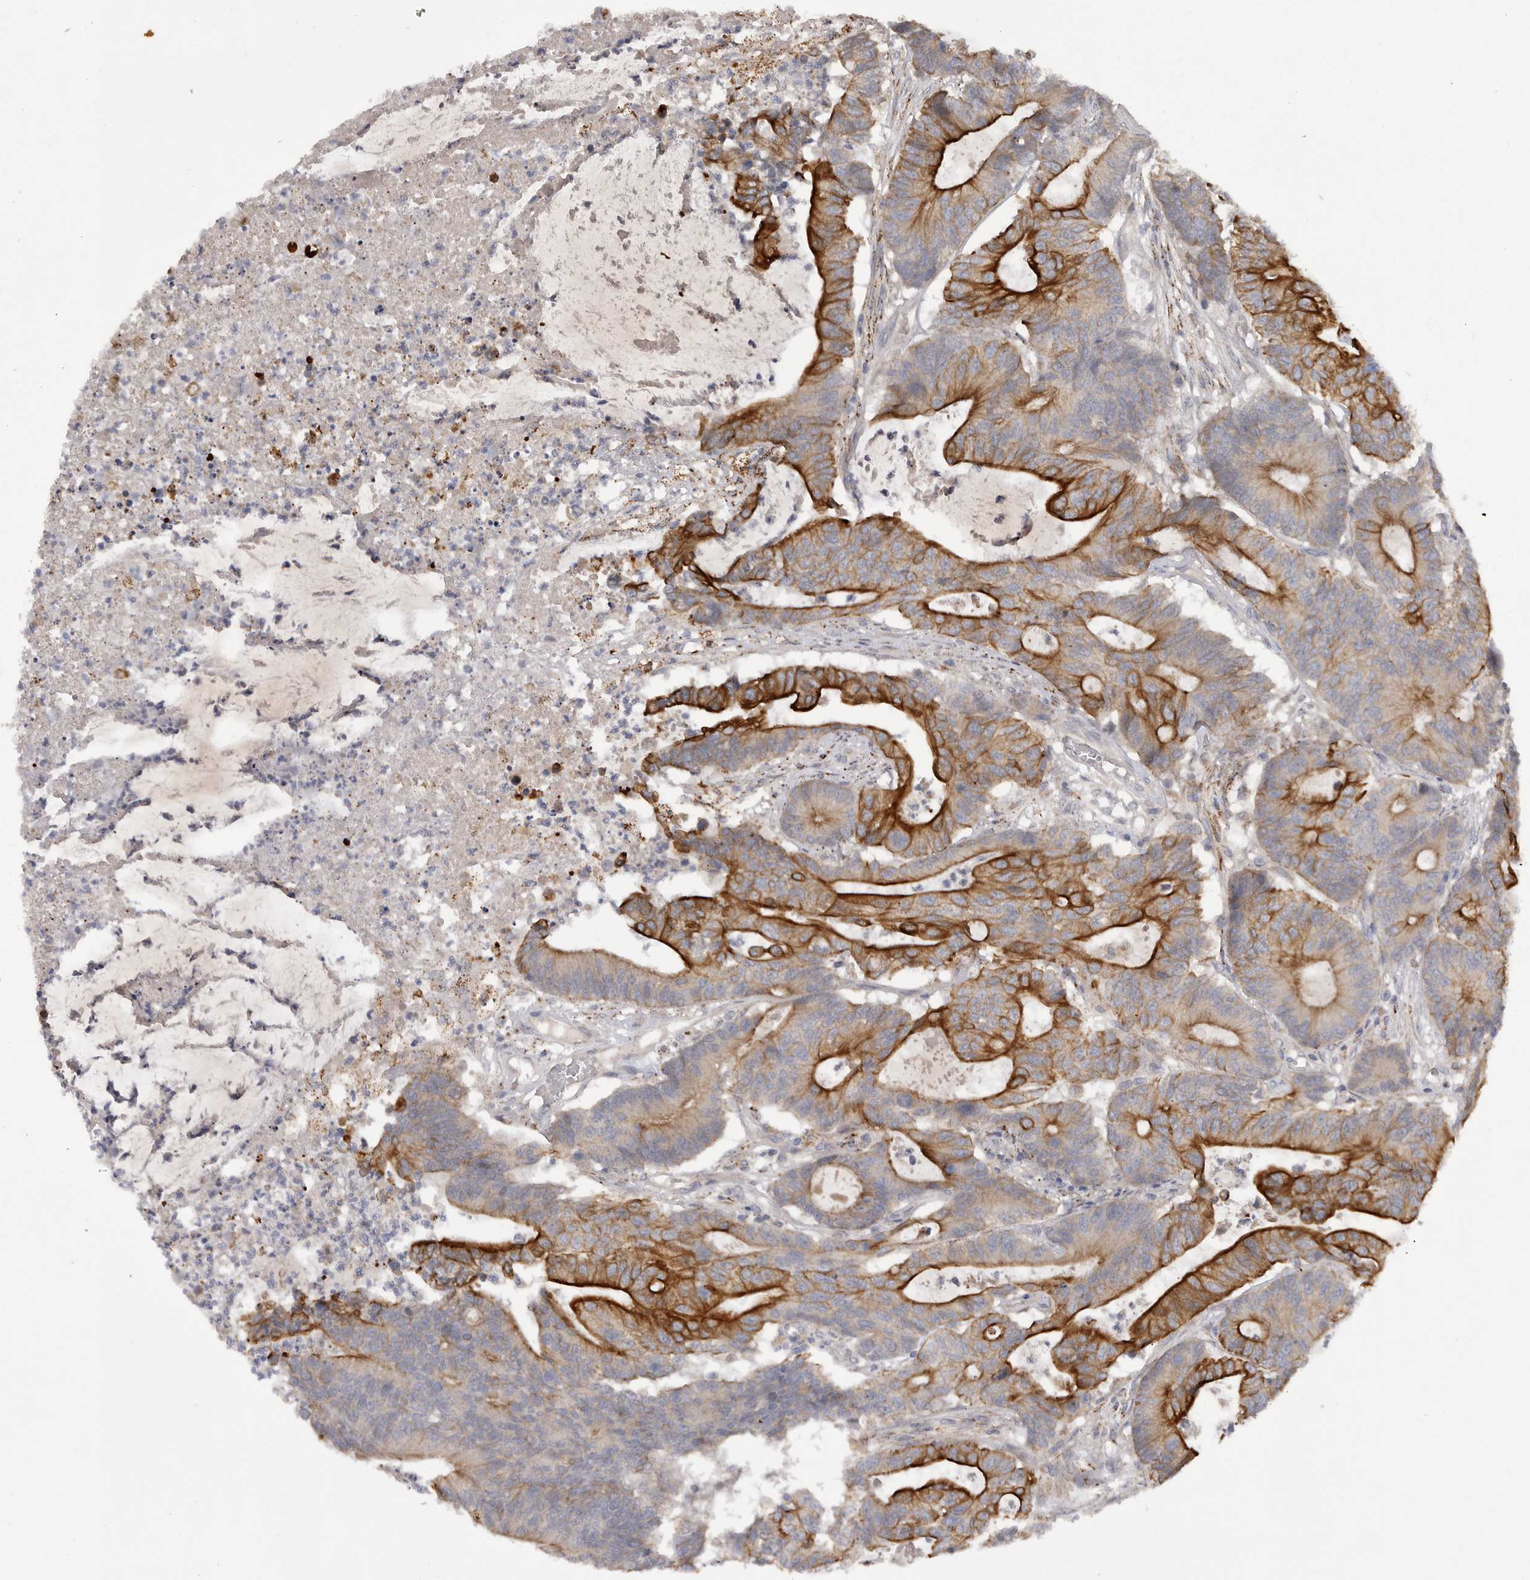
{"staining": {"intensity": "strong", "quantity": "25%-75%", "location": "cytoplasmic/membranous"}, "tissue": "colorectal cancer", "cell_type": "Tumor cells", "image_type": "cancer", "snomed": [{"axis": "morphology", "description": "Adenocarcinoma, NOS"}, {"axis": "topography", "description": "Colon"}], "caption": "The histopathology image displays immunohistochemical staining of adenocarcinoma (colorectal). There is strong cytoplasmic/membranous staining is present in about 25%-75% of tumor cells.", "gene": "DHDDS", "patient": {"sex": "female", "age": 84}}